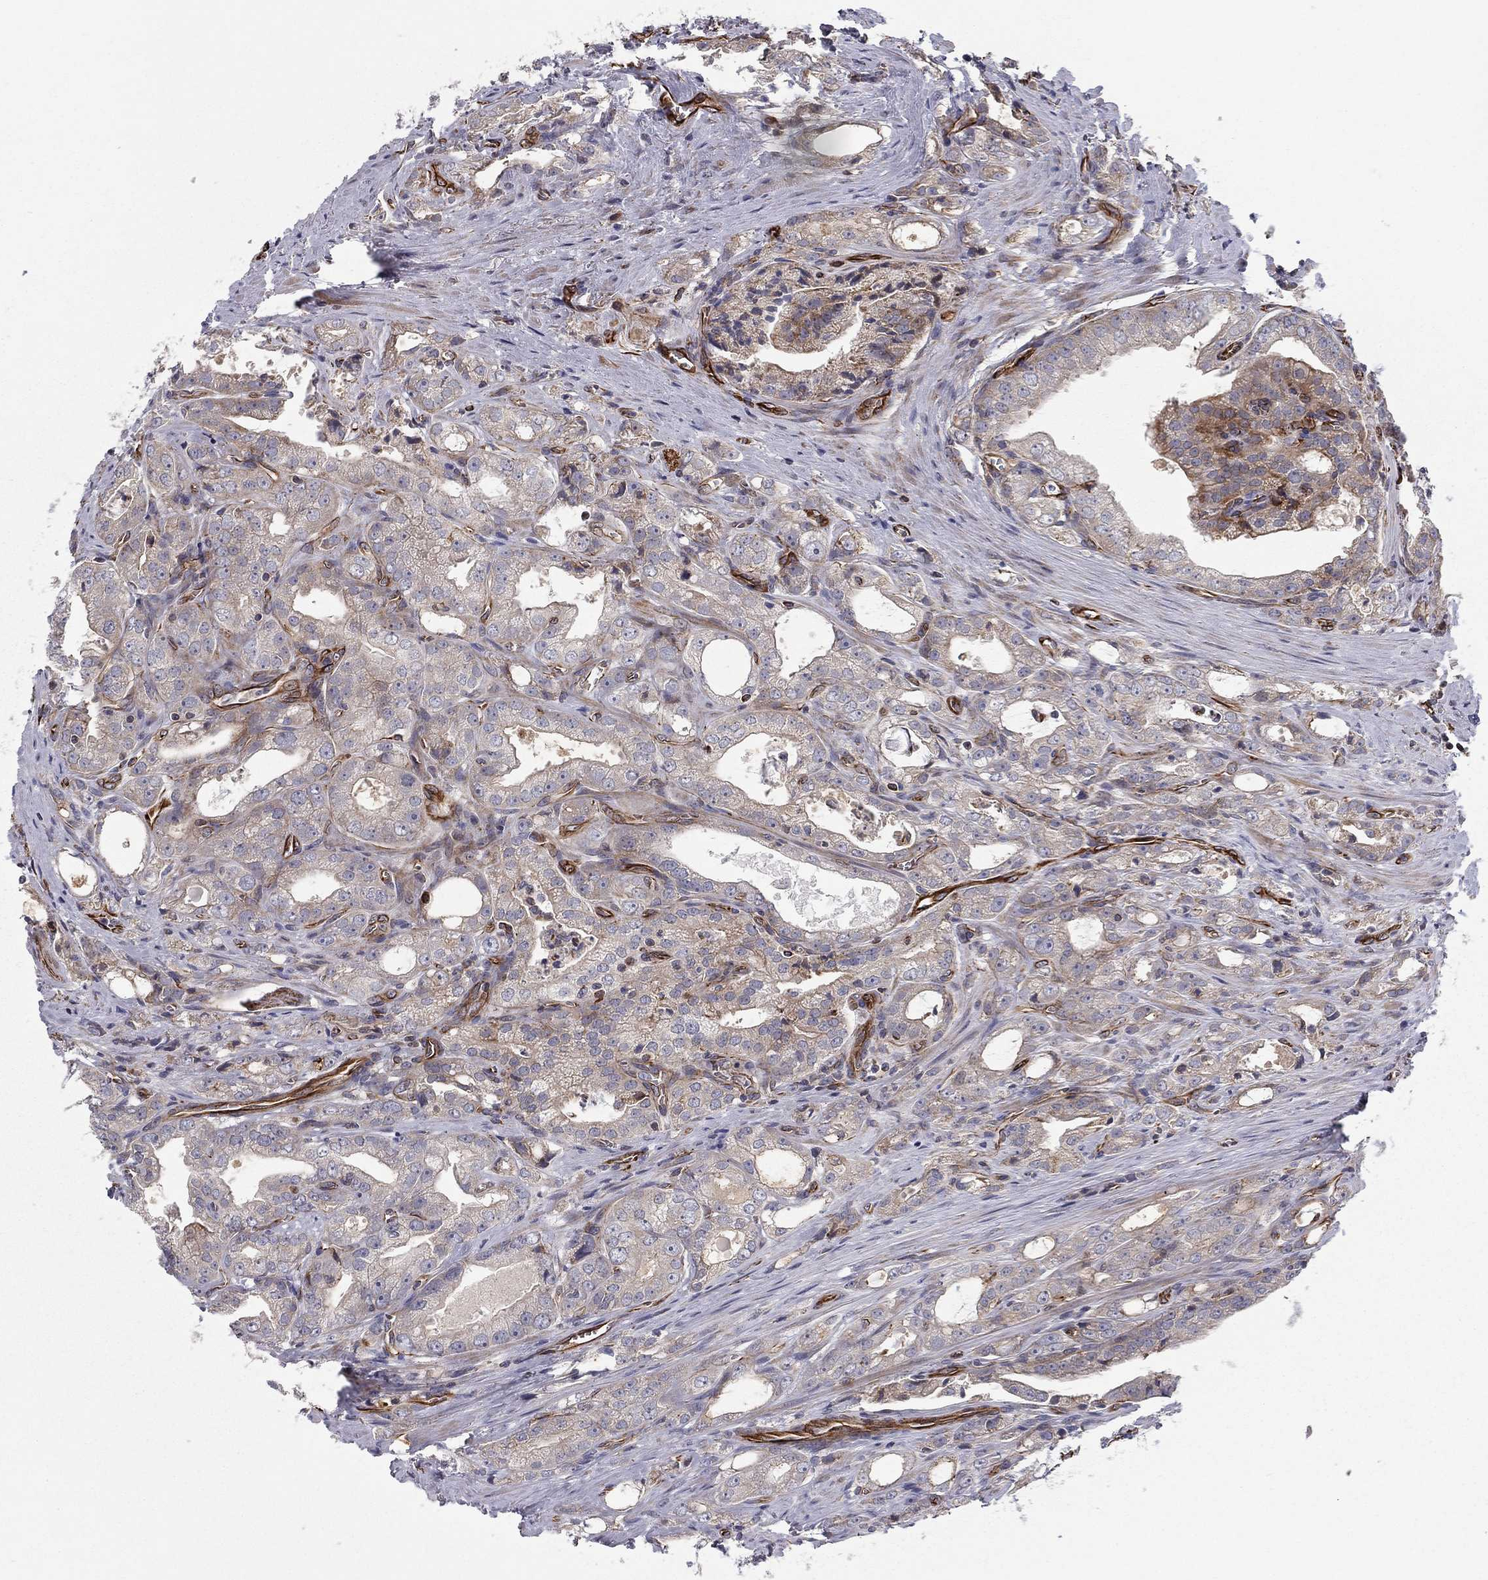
{"staining": {"intensity": "negative", "quantity": "none", "location": "none"}, "tissue": "prostate cancer", "cell_type": "Tumor cells", "image_type": "cancer", "snomed": [{"axis": "morphology", "description": "Adenocarcinoma, NOS"}, {"axis": "morphology", "description": "Adenocarcinoma, High grade"}, {"axis": "topography", "description": "Prostate"}], "caption": "This photomicrograph is of high-grade adenocarcinoma (prostate) stained with IHC to label a protein in brown with the nuclei are counter-stained blue. There is no expression in tumor cells.", "gene": "CLSTN1", "patient": {"sex": "male", "age": 70}}